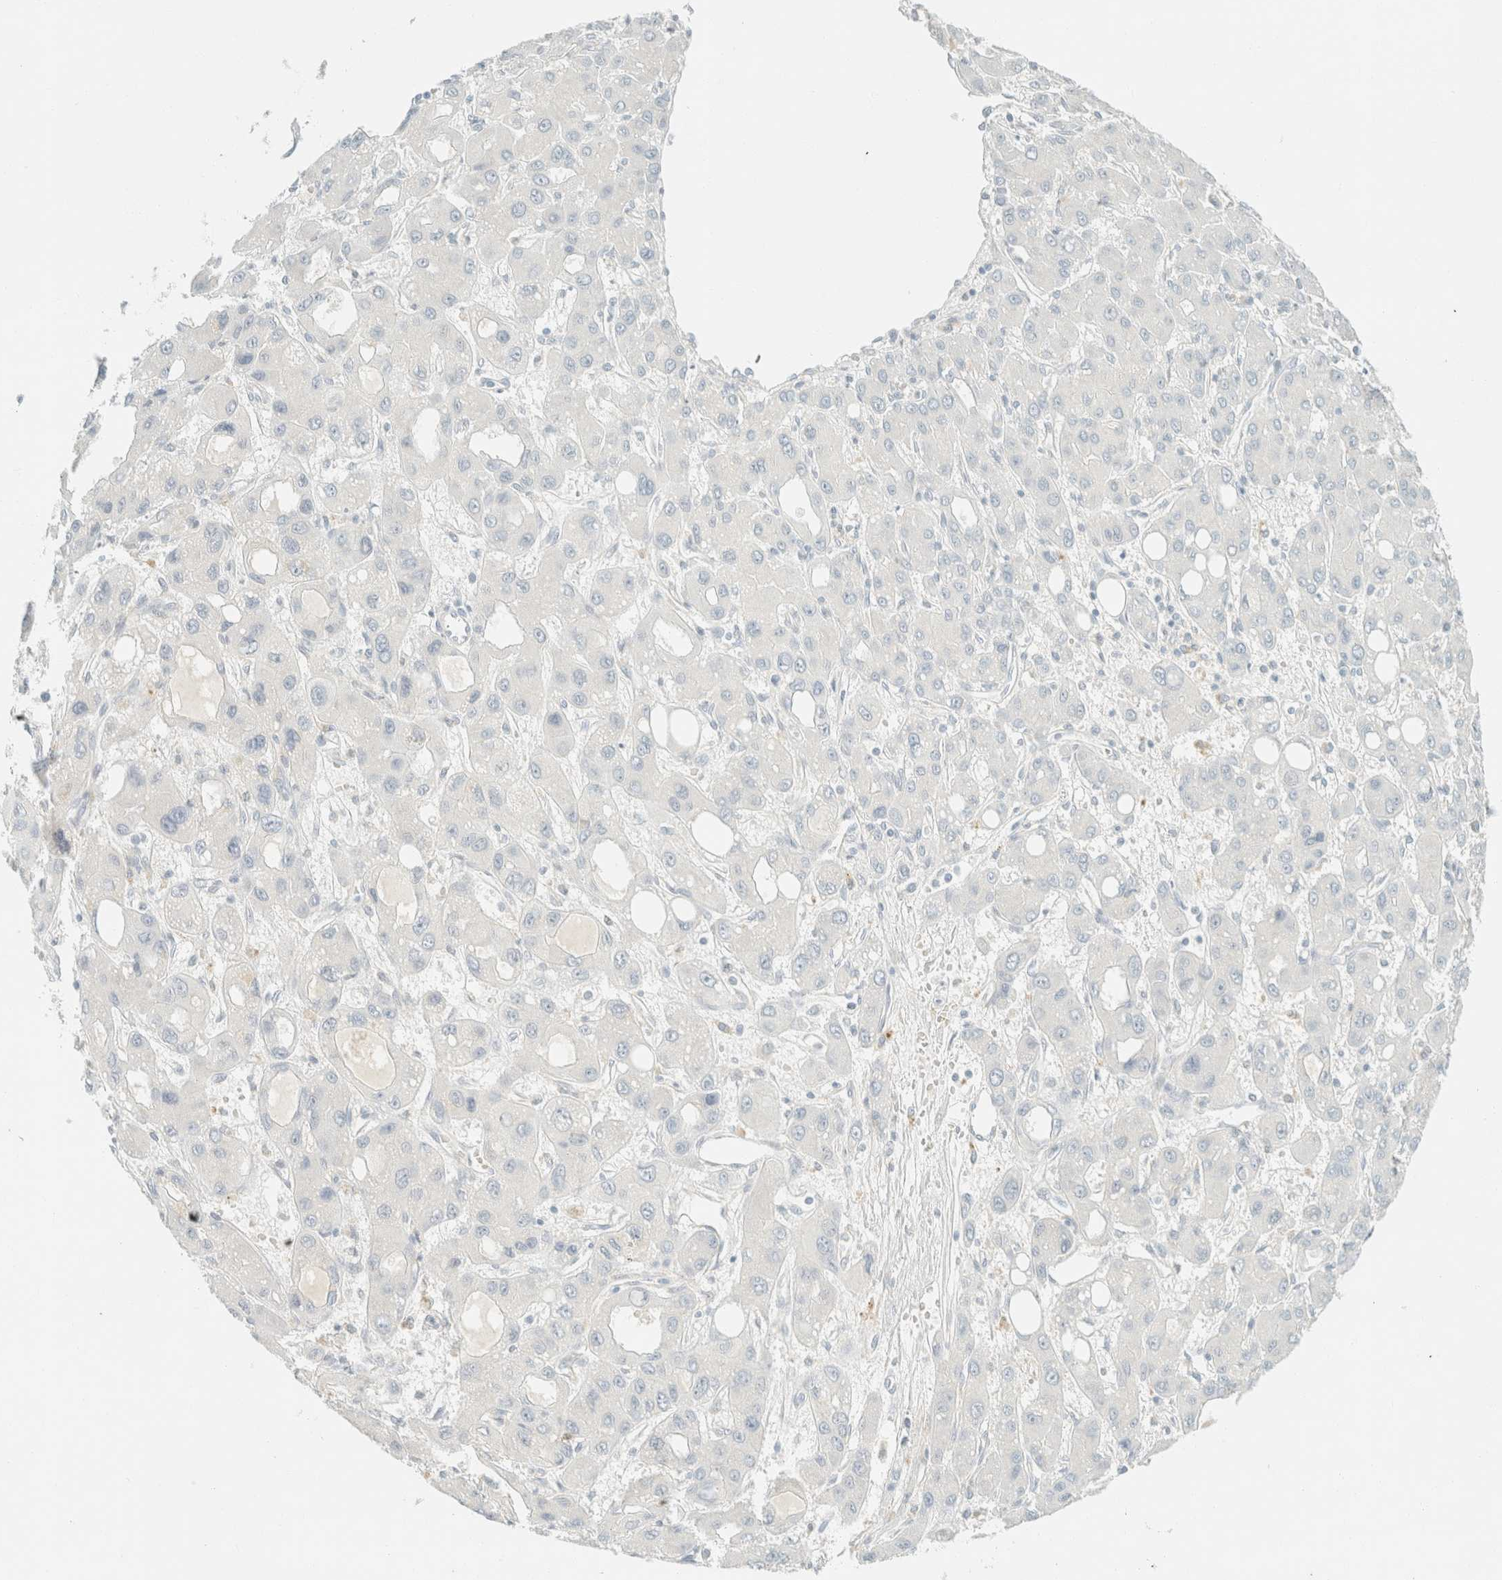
{"staining": {"intensity": "negative", "quantity": "none", "location": "none"}, "tissue": "liver cancer", "cell_type": "Tumor cells", "image_type": "cancer", "snomed": [{"axis": "morphology", "description": "Carcinoma, Hepatocellular, NOS"}, {"axis": "topography", "description": "Liver"}], "caption": "There is no significant staining in tumor cells of liver cancer (hepatocellular carcinoma). The staining is performed using DAB (3,3'-diaminobenzidine) brown chromogen with nuclei counter-stained in using hematoxylin.", "gene": "GPA33", "patient": {"sex": "male", "age": 55}}